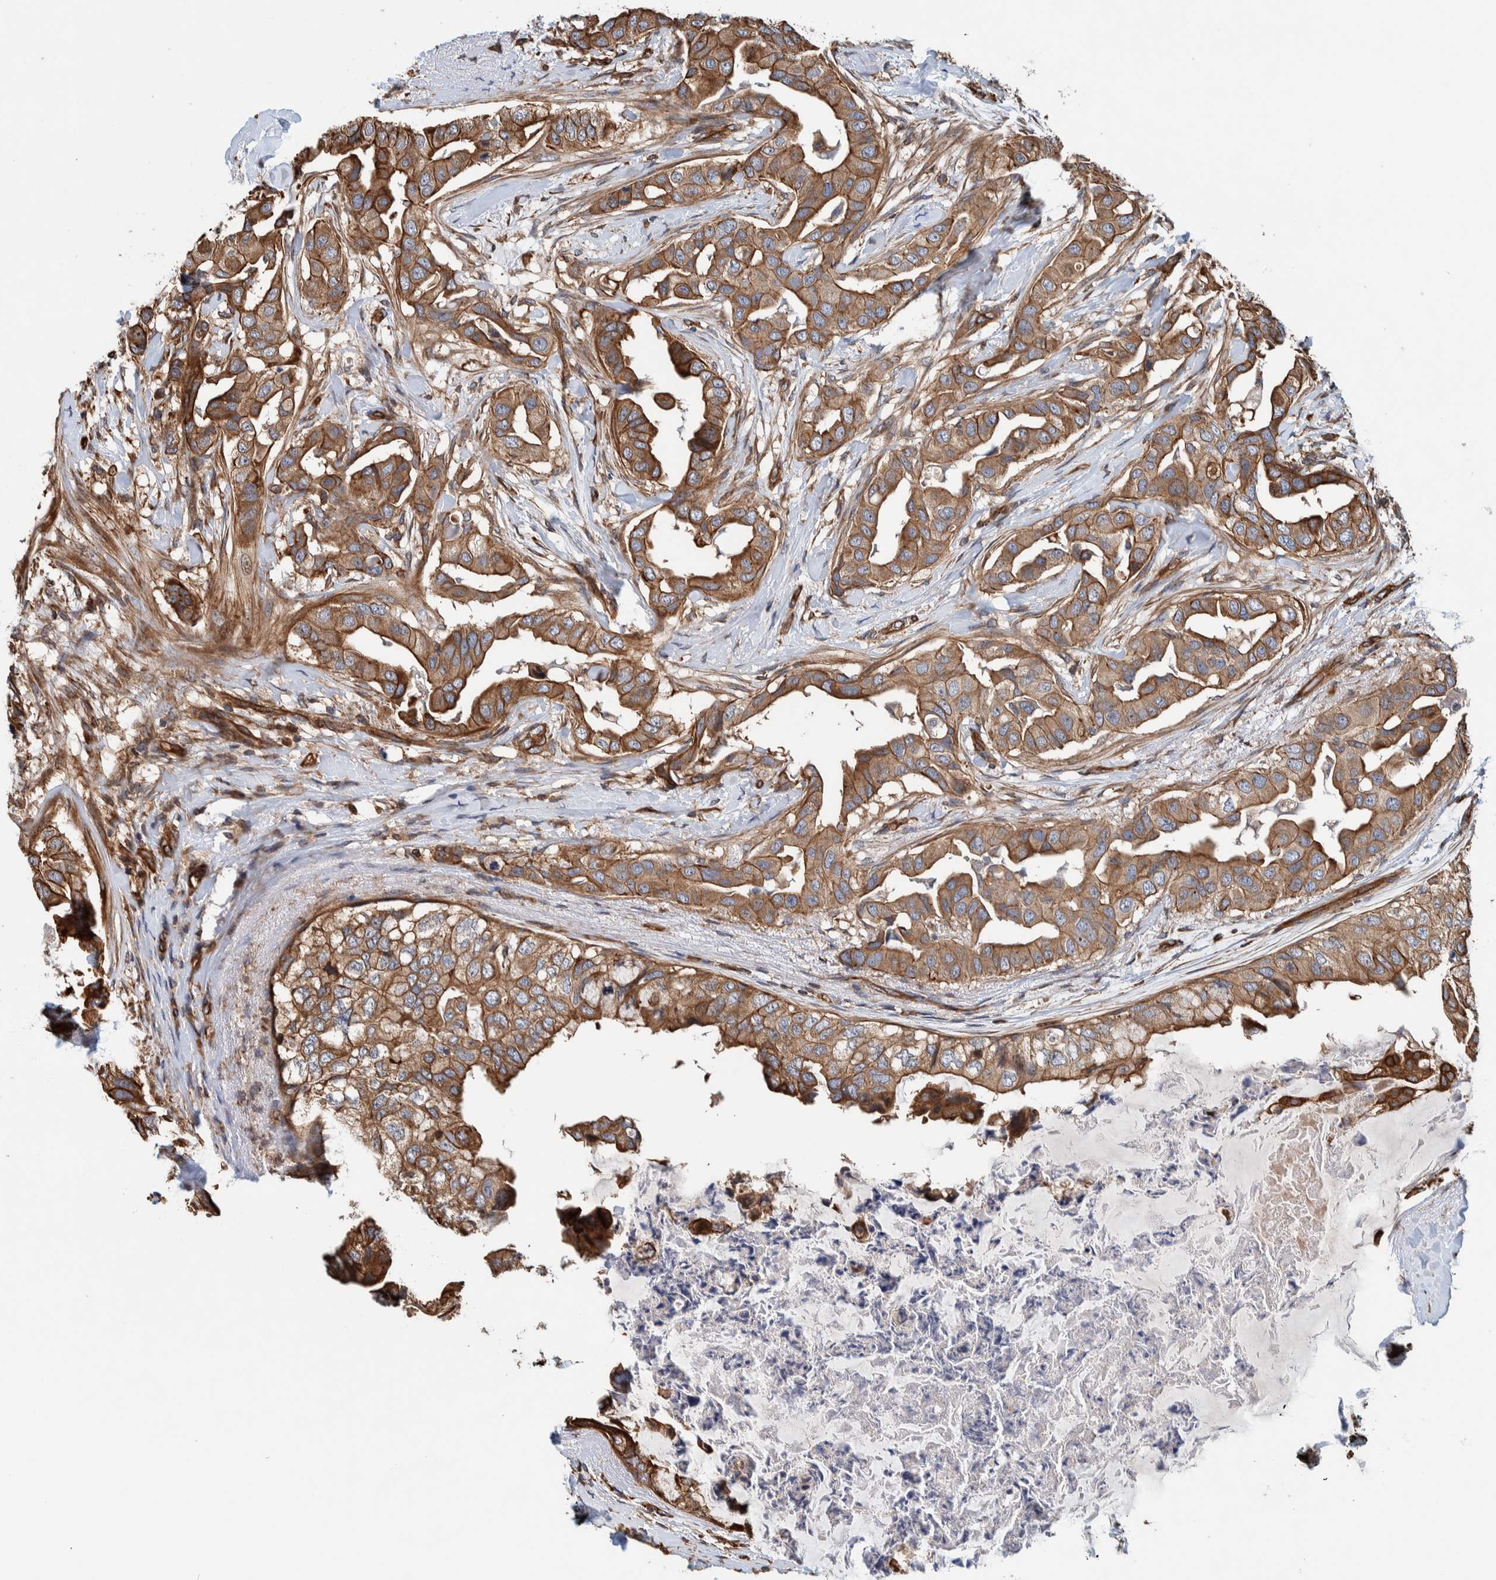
{"staining": {"intensity": "moderate", "quantity": ">75%", "location": "cytoplasmic/membranous"}, "tissue": "breast cancer", "cell_type": "Tumor cells", "image_type": "cancer", "snomed": [{"axis": "morphology", "description": "Duct carcinoma"}, {"axis": "topography", "description": "Breast"}], "caption": "Breast cancer stained with immunohistochemistry (IHC) demonstrates moderate cytoplasmic/membranous staining in approximately >75% of tumor cells.", "gene": "PKD1L1", "patient": {"sex": "female", "age": 40}}